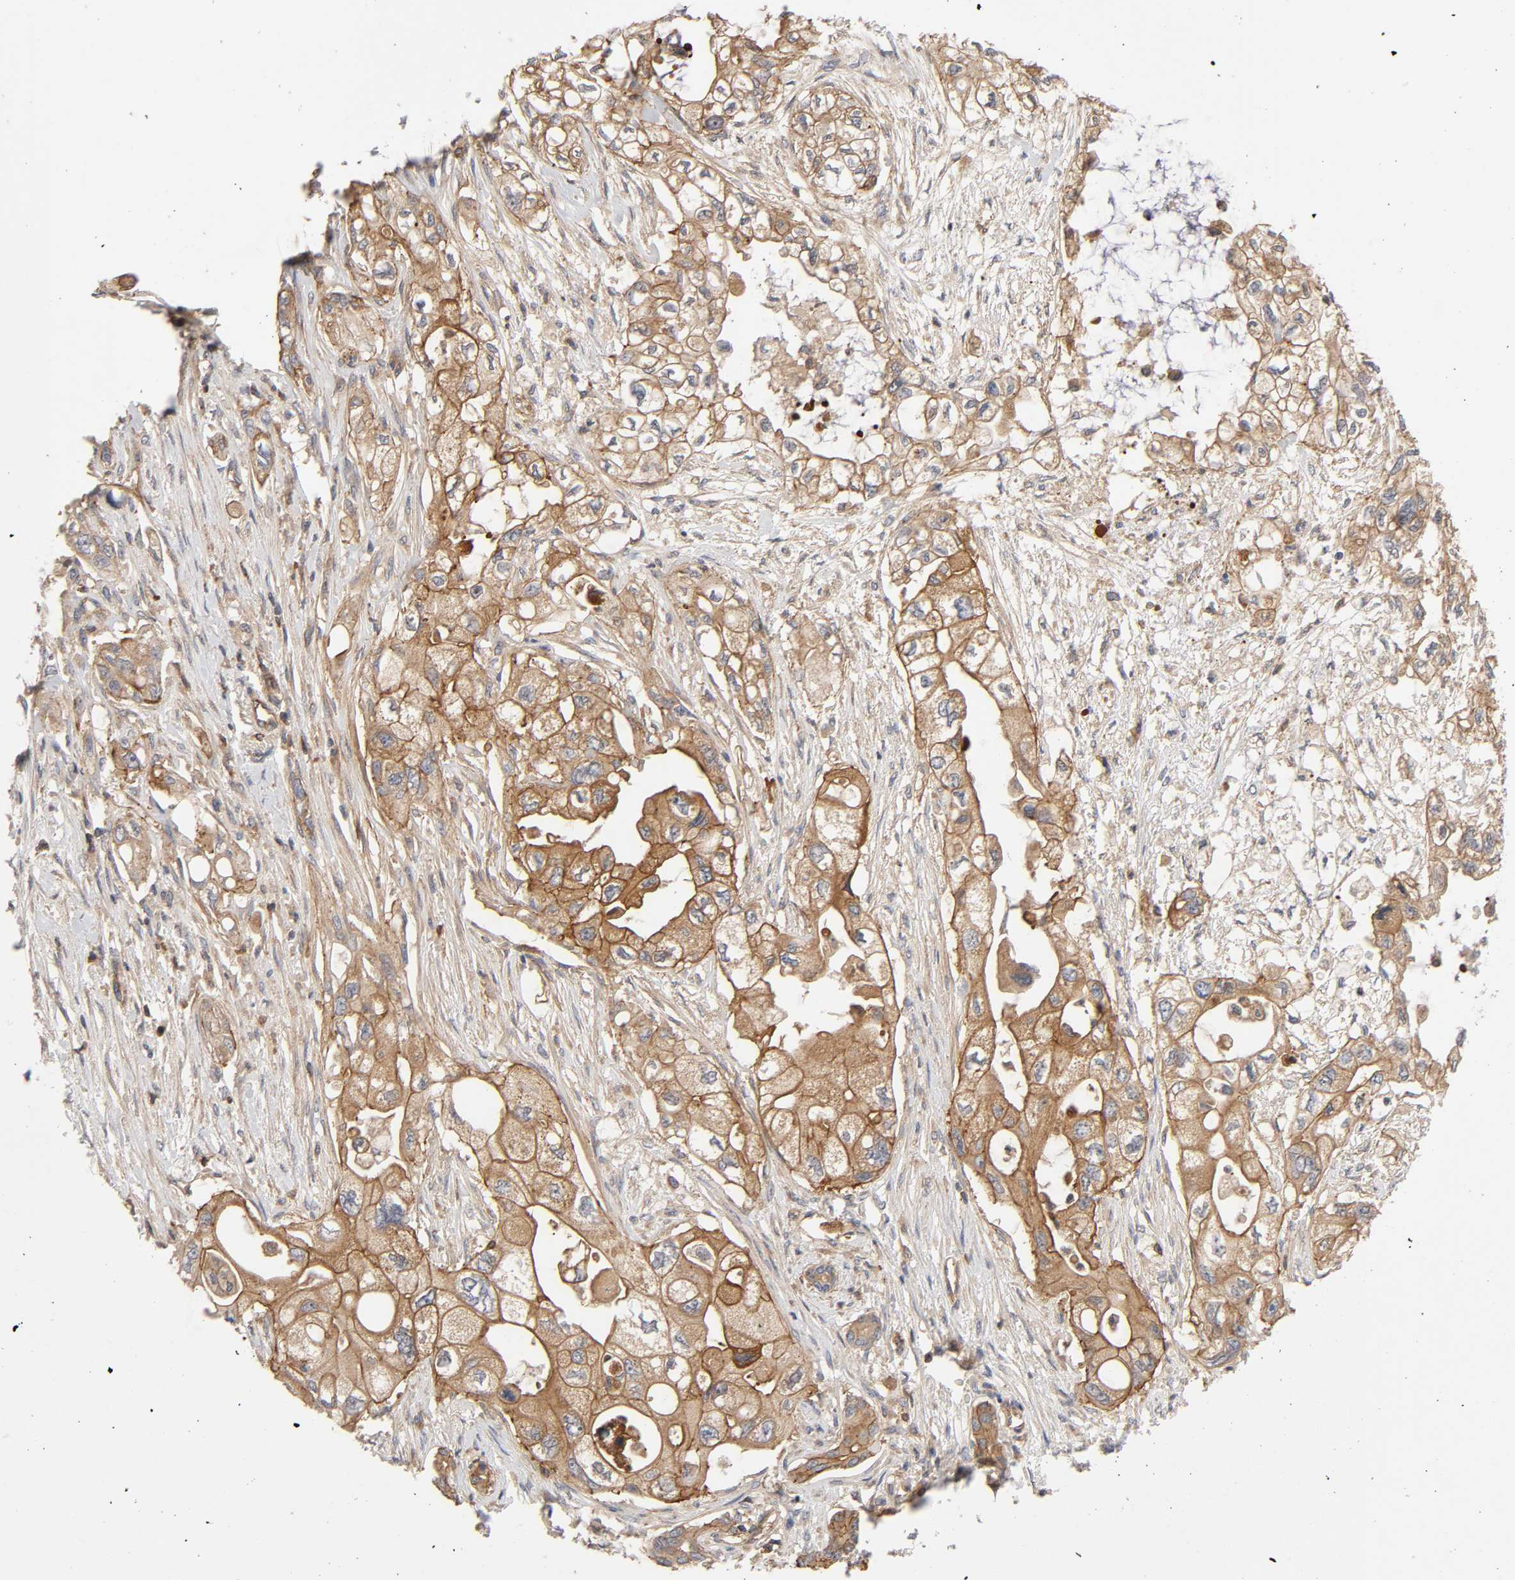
{"staining": {"intensity": "strong", "quantity": "25%-75%", "location": "cytoplasmic/membranous"}, "tissue": "pancreatic cancer", "cell_type": "Tumor cells", "image_type": "cancer", "snomed": [{"axis": "morphology", "description": "Normal tissue, NOS"}, {"axis": "topography", "description": "Pancreas"}], "caption": "Human pancreatic cancer stained with a brown dye displays strong cytoplasmic/membranous positive positivity in approximately 25%-75% of tumor cells.", "gene": "LAMTOR2", "patient": {"sex": "male", "age": 42}}